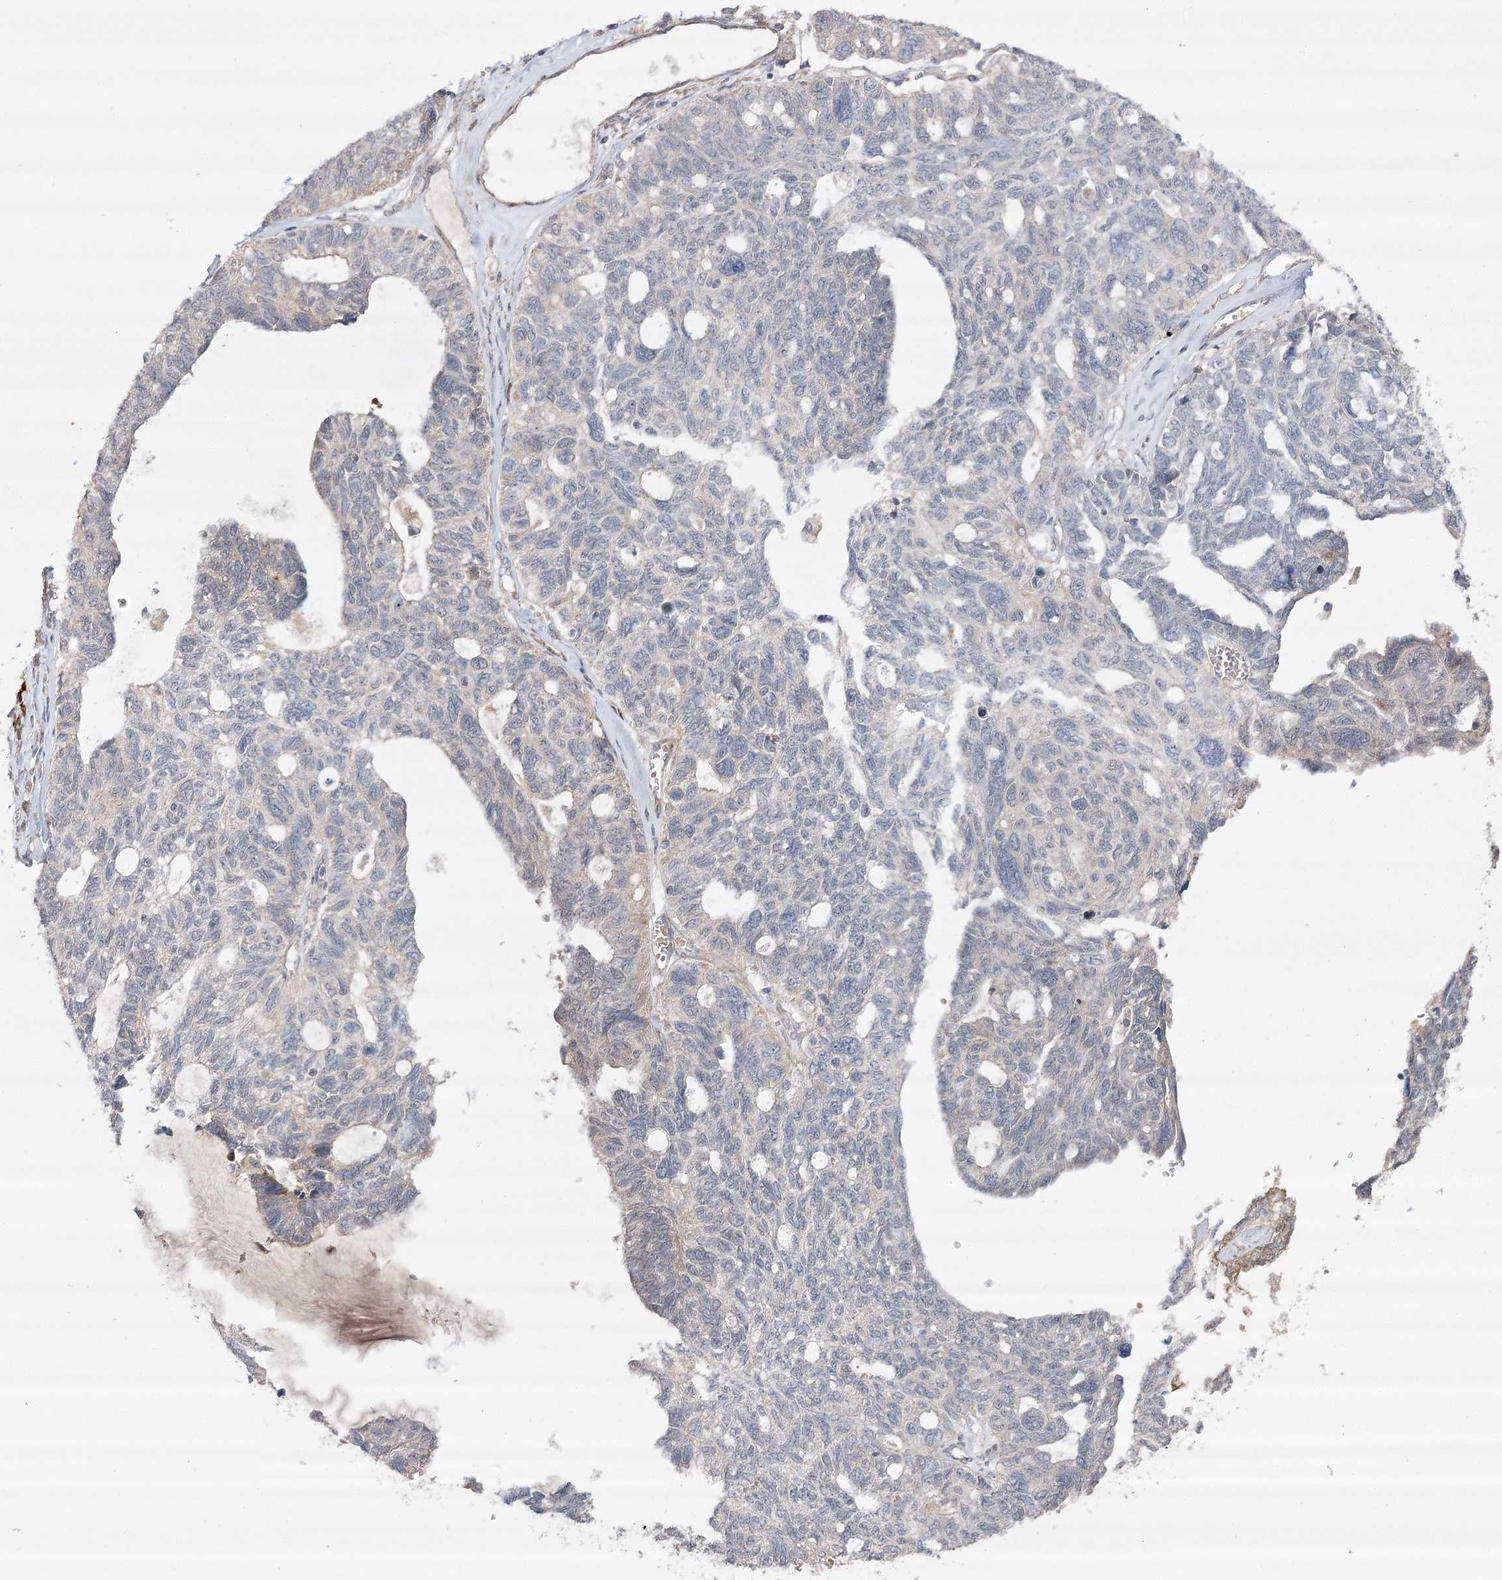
{"staining": {"intensity": "negative", "quantity": "none", "location": "none"}, "tissue": "ovarian cancer", "cell_type": "Tumor cells", "image_type": "cancer", "snomed": [{"axis": "morphology", "description": "Cystadenocarcinoma, serous, NOS"}, {"axis": "topography", "description": "Ovary"}], "caption": "Ovarian cancer (serous cystadenocarcinoma) stained for a protein using IHC displays no staining tumor cells.", "gene": "OBSL1", "patient": {"sex": "female", "age": 79}}